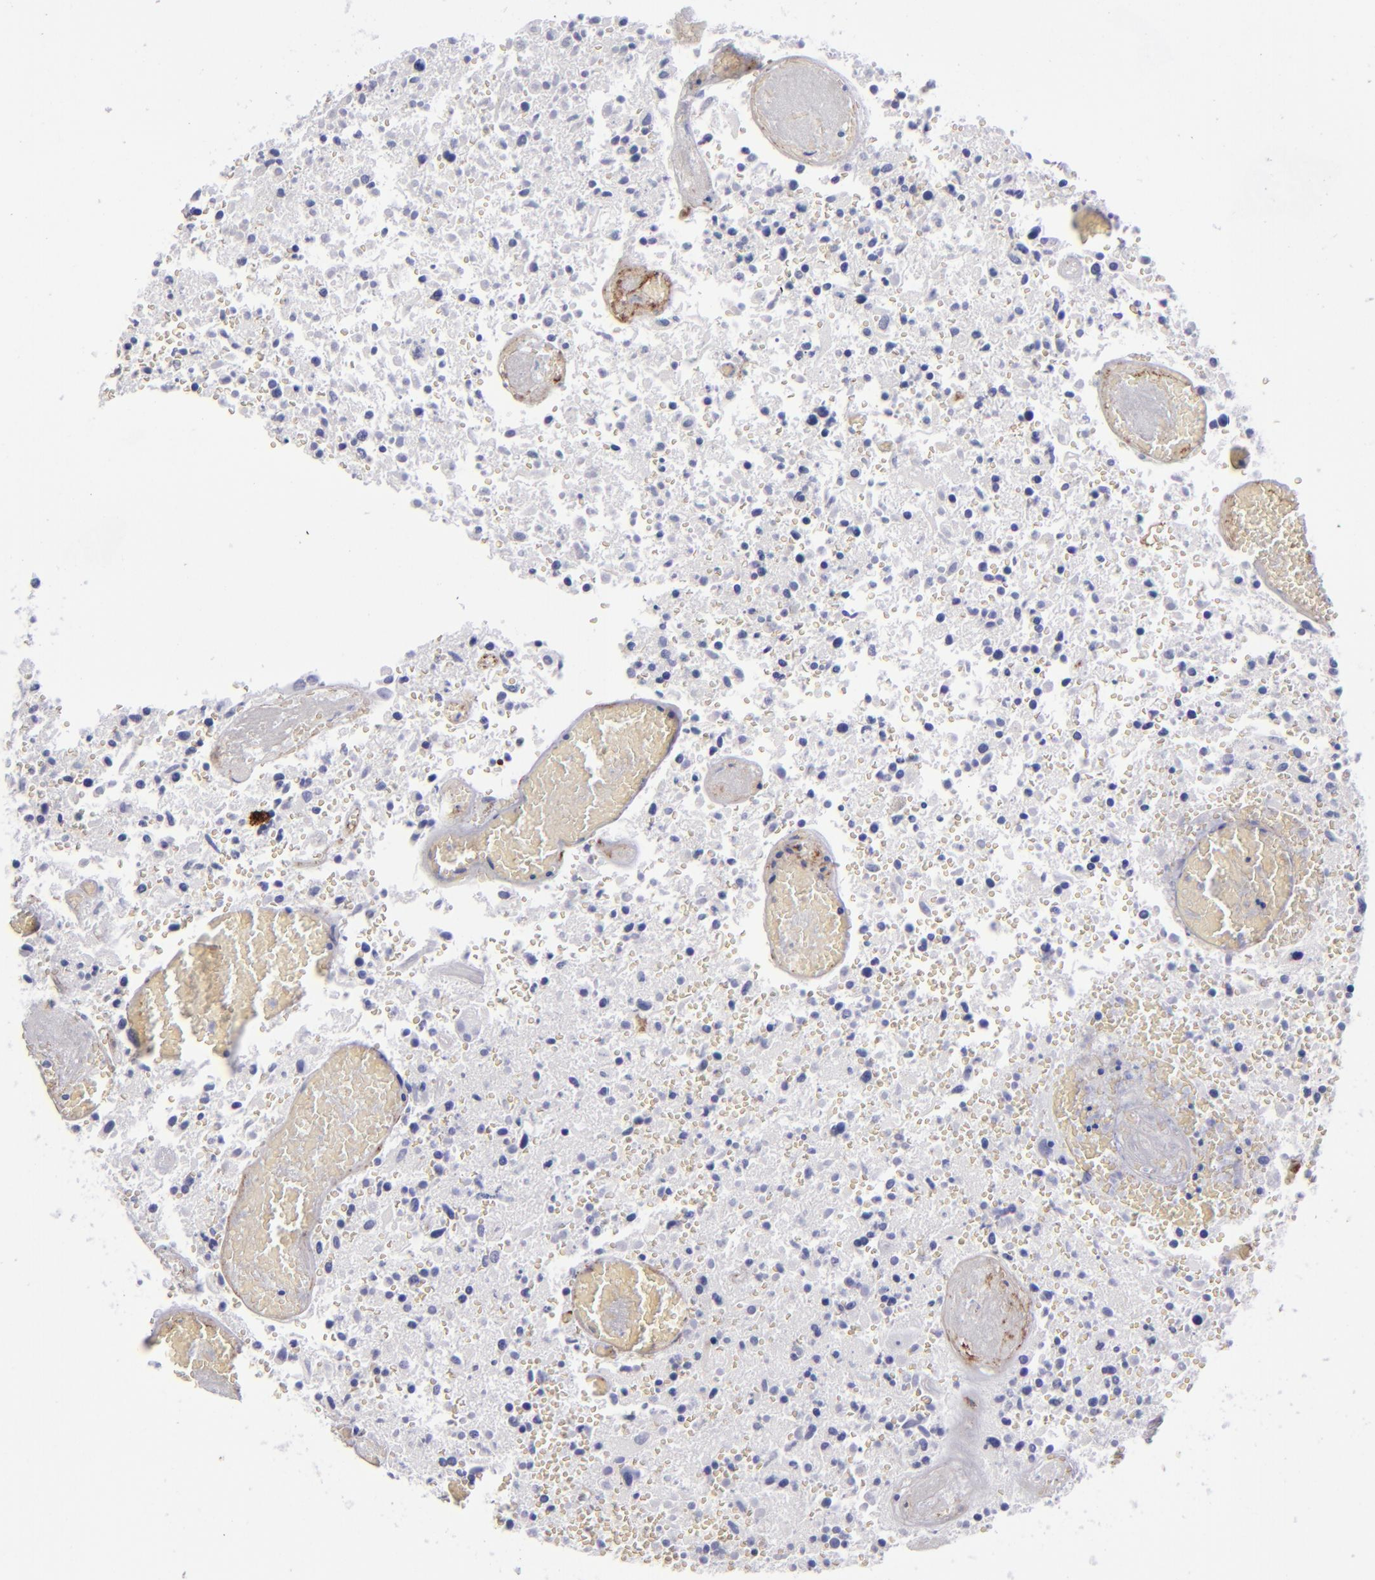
{"staining": {"intensity": "negative", "quantity": "none", "location": "none"}, "tissue": "glioma", "cell_type": "Tumor cells", "image_type": "cancer", "snomed": [{"axis": "morphology", "description": "Glioma, malignant, High grade"}, {"axis": "topography", "description": "Brain"}], "caption": "A micrograph of human glioma is negative for staining in tumor cells.", "gene": "ANPEP", "patient": {"sex": "male", "age": 72}}